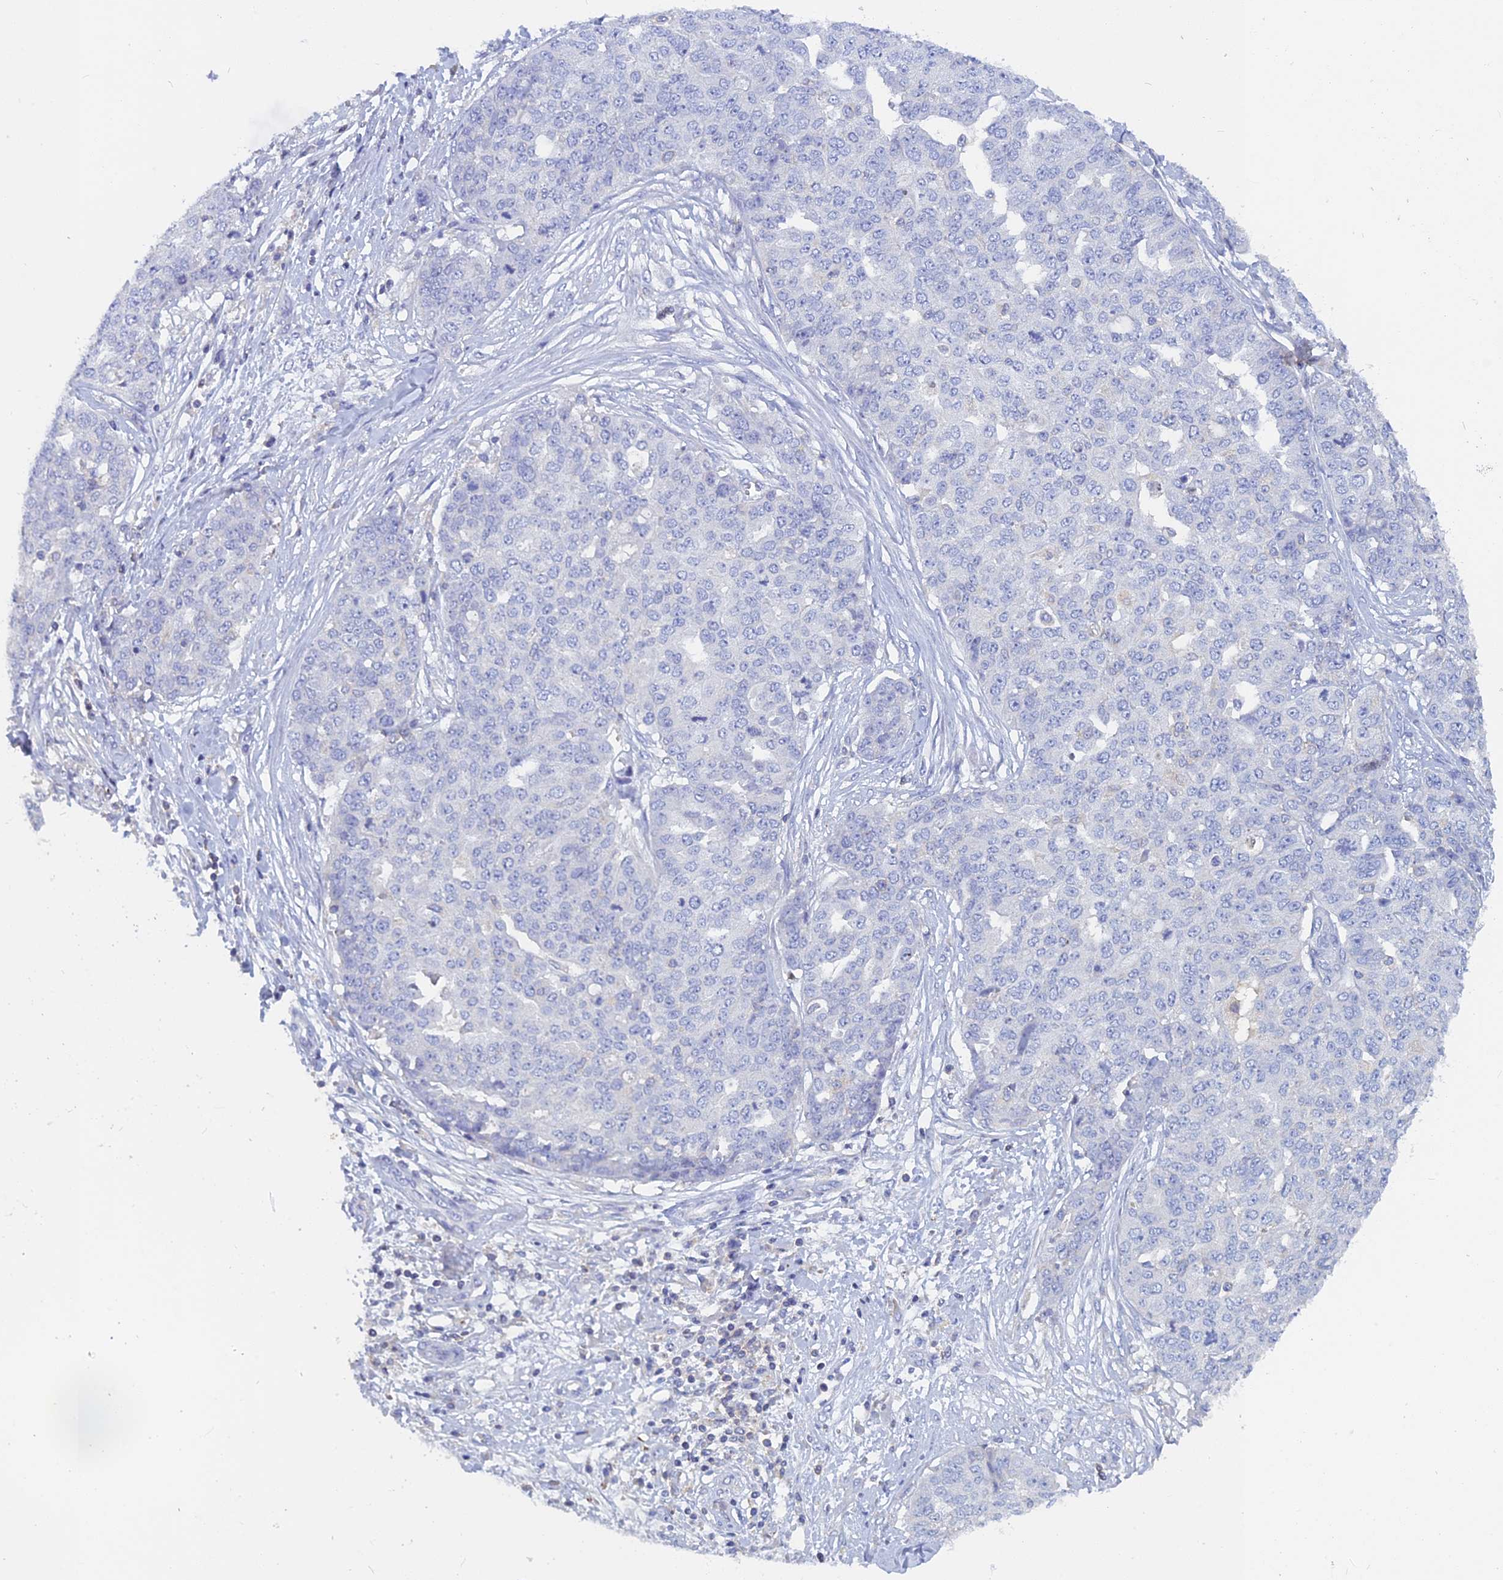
{"staining": {"intensity": "negative", "quantity": "none", "location": "none"}, "tissue": "ovarian cancer", "cell_type": "Tumor cells", "image_type": "cancer", "snomed": [{"axis": "morphology", "description": "Cystadenocarcinoma, serous, NOS"}, {"axis": "topography", "description": "Soft tissue"}, {"axis": "topography", "description": "Ovary"}], "caption": "The image shows no significant positivity in tumor cells of ovarian serous cystadenocarcinoma.", "gene": "ACP7", "patient": {"sex": "female", "age": 57}}